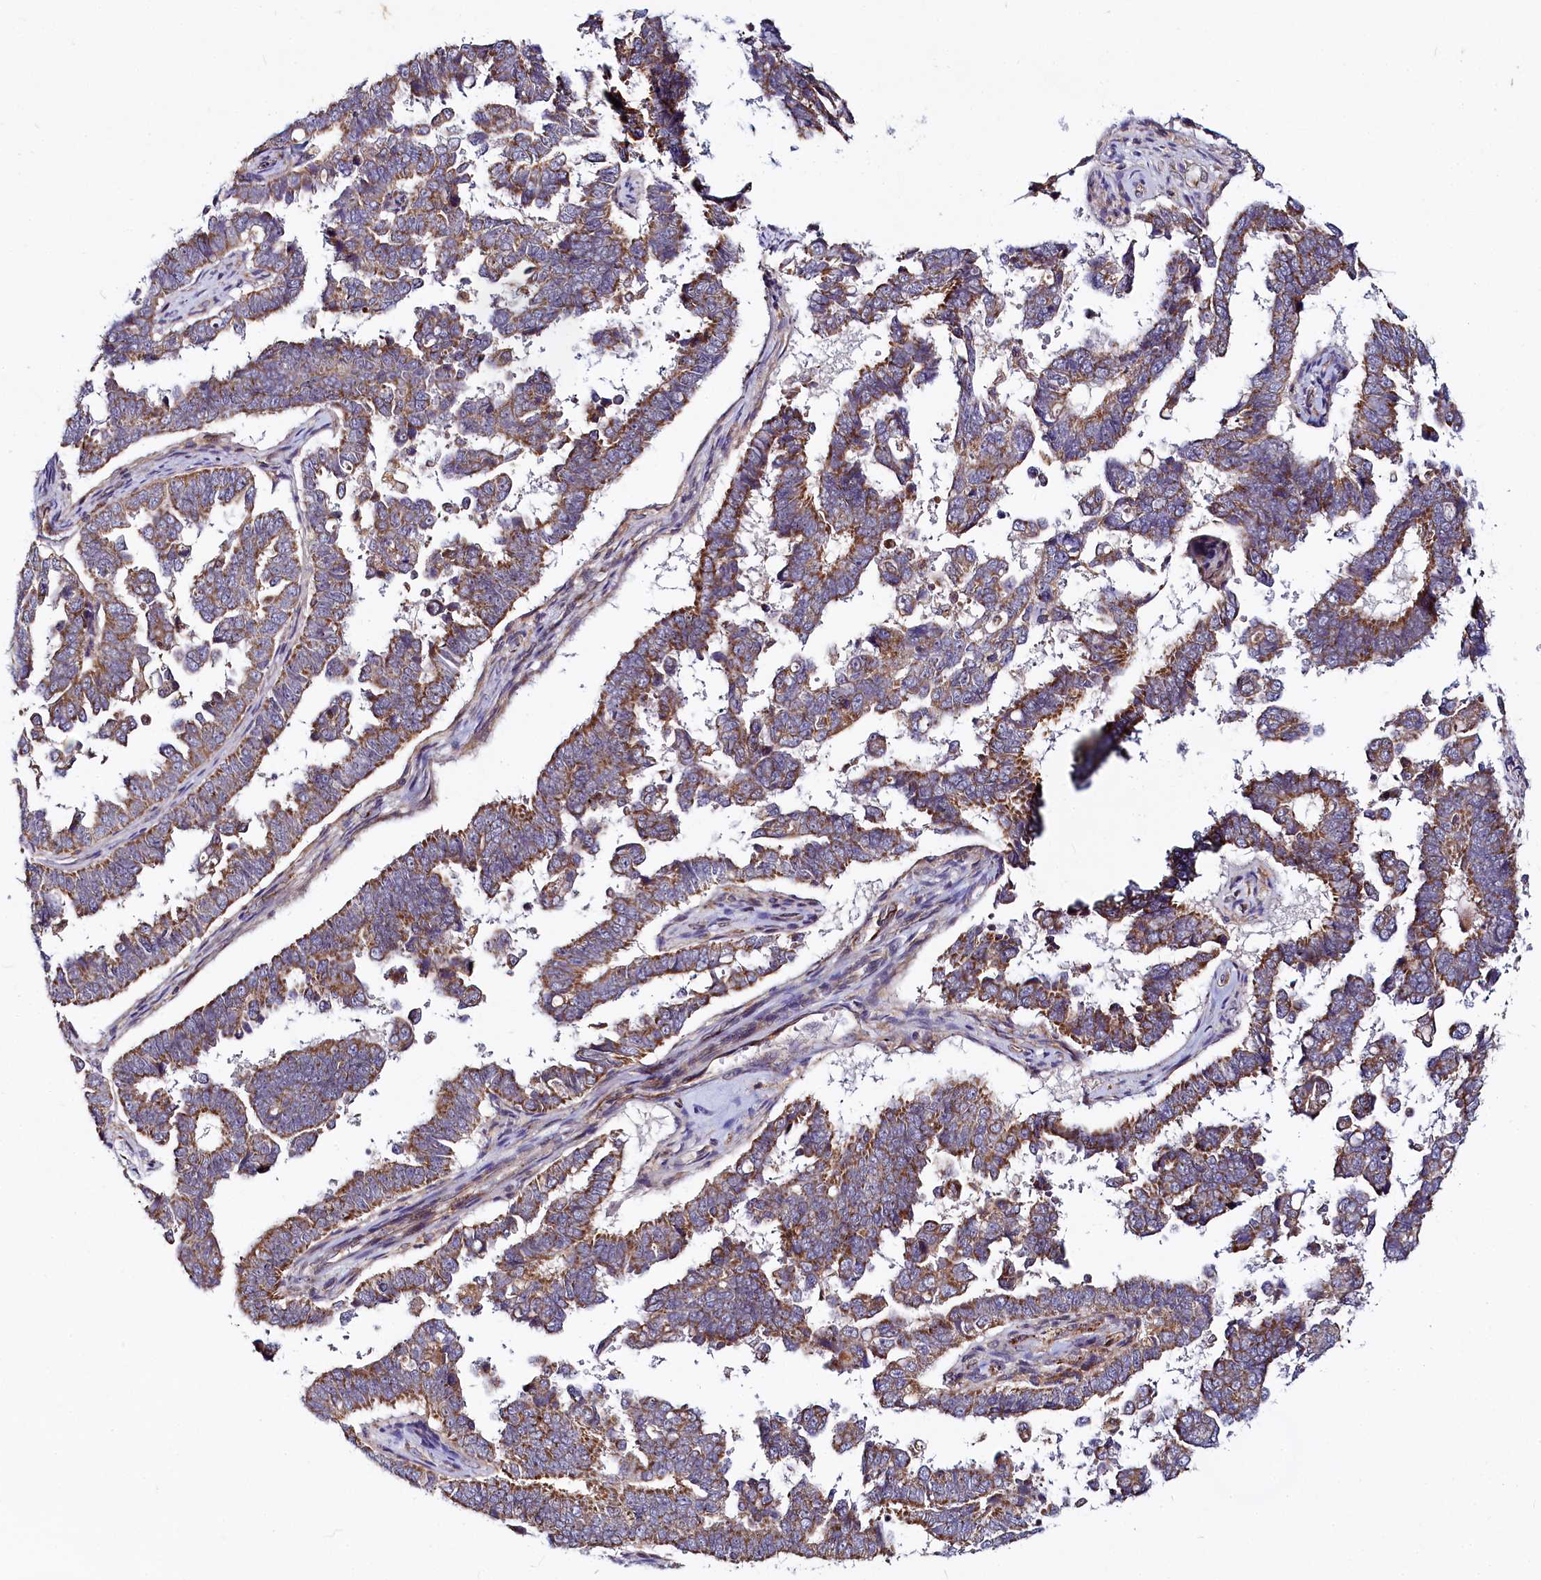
{"staining": {"intensity": "strong", "quantity": ">75%", "location": "cytoplasmic/membranous"}, "tissue": "endometrial cancer", "cell_type": "Tumor cells", "image_type": "cancer", "snomed": [{"axis": "morphology", "description": "Adenocarcinoma, NOS"}, {"axis": "topography", "description": "Endometrium"}], "caption": "Strong cytoplasmic/membranous staining for a protein is seen in about >75% of tumor cells of adenocarcinoma (endometrial) using IHC.", "gene": "ADCY2", "patient": {"sex": "female", "age": 75}}